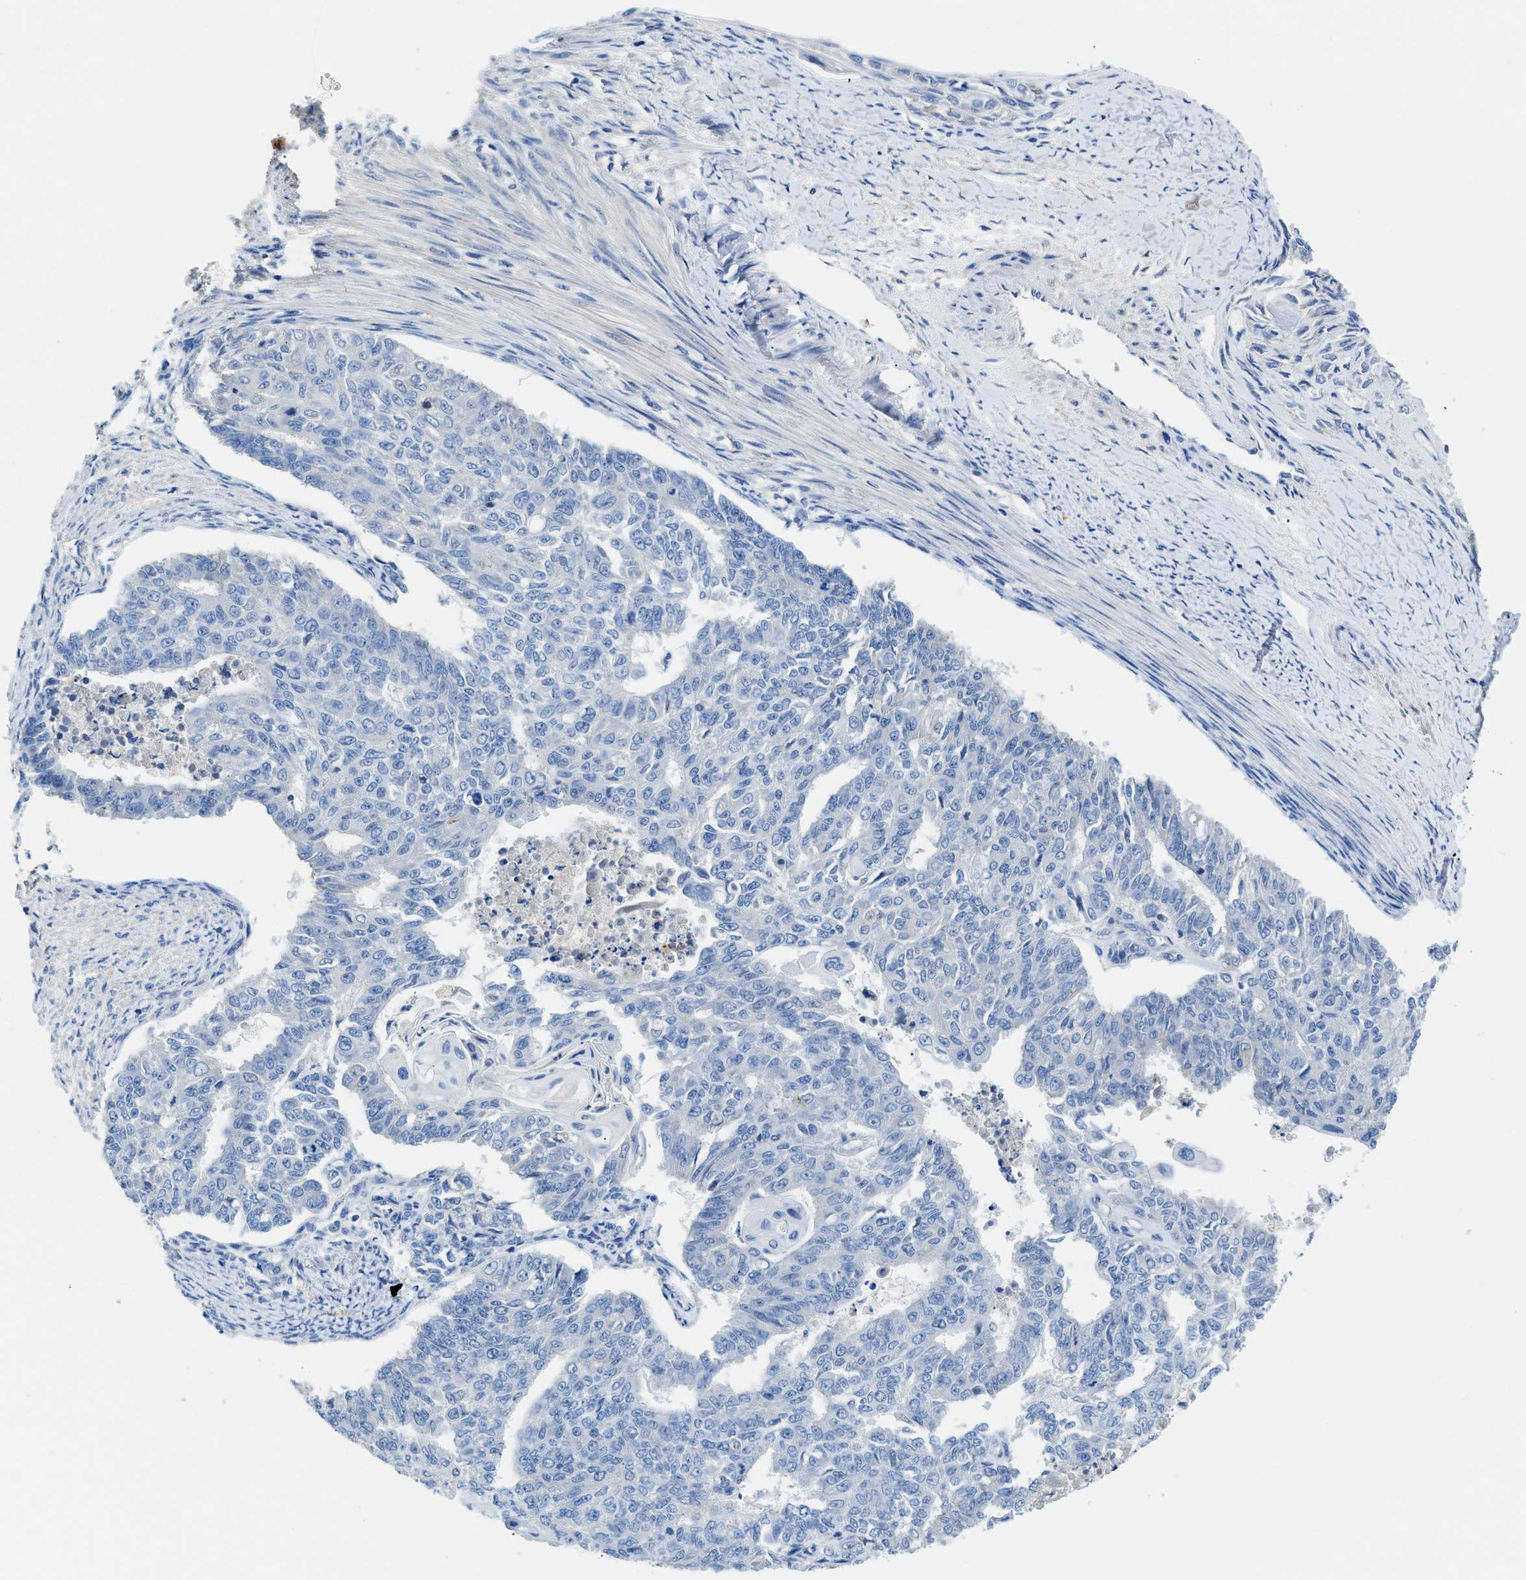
{"staining": {"intensity": "negative", "quantity": "none", "location": "none"}, "tissue": "endometrial cancer", "cell_type": "Tumor cells", "image_type": "cancer", "snomed": [{"axis": "morphology", "description": "Adenocarcinoma, NOS"}, {"axis": "topography", "description": "Endometrium"}], "caption": "Tumor cells are negative for protein expression in human endometrial cancer (adenocarcinoma).", "gene": "SLC10A6", "patient": {"sex": "female", "age": 32}}